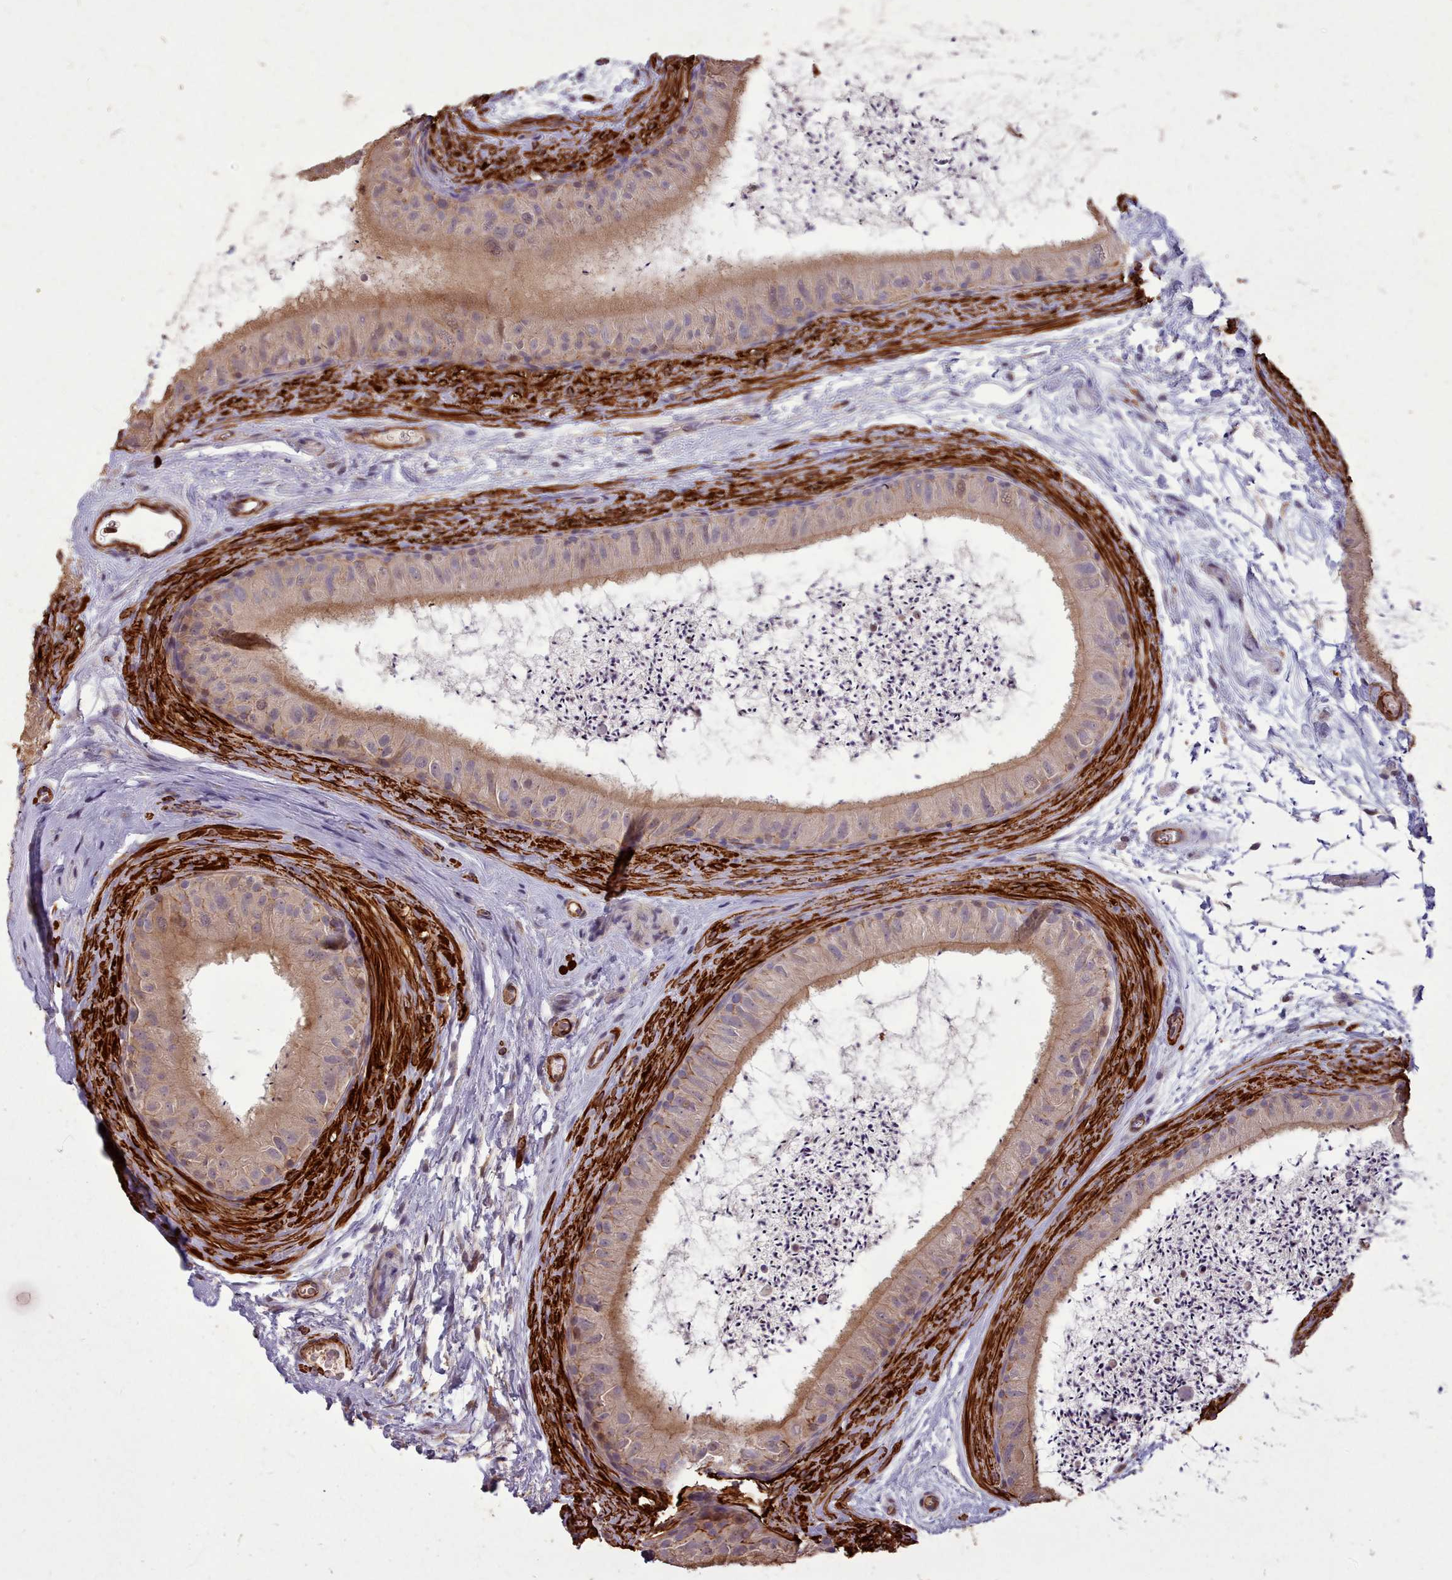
{"staining": {"intensity": "moderate", "quantity": "25%-75%", "location": "cytoplasmic/membranous,nuclear"}, "tissue": "epididymis", "cell_type": "Glandular cells", "image_type": "normal", "snomed": [{"axis": "morphology", "description": "Normal tissue, NOS"}, {"axis": "topography", "description": "Epididymis"}], "caption": "Epididymis stained with DAB immunohistochemistry (IHC) exhibits medium levels of moderate cytoplasmic/membranous,nuclear staining in approximately 25%-75% of glandular cells.", "gene": "NLRC4", "patient": {"sex": "male", "age": 50}}